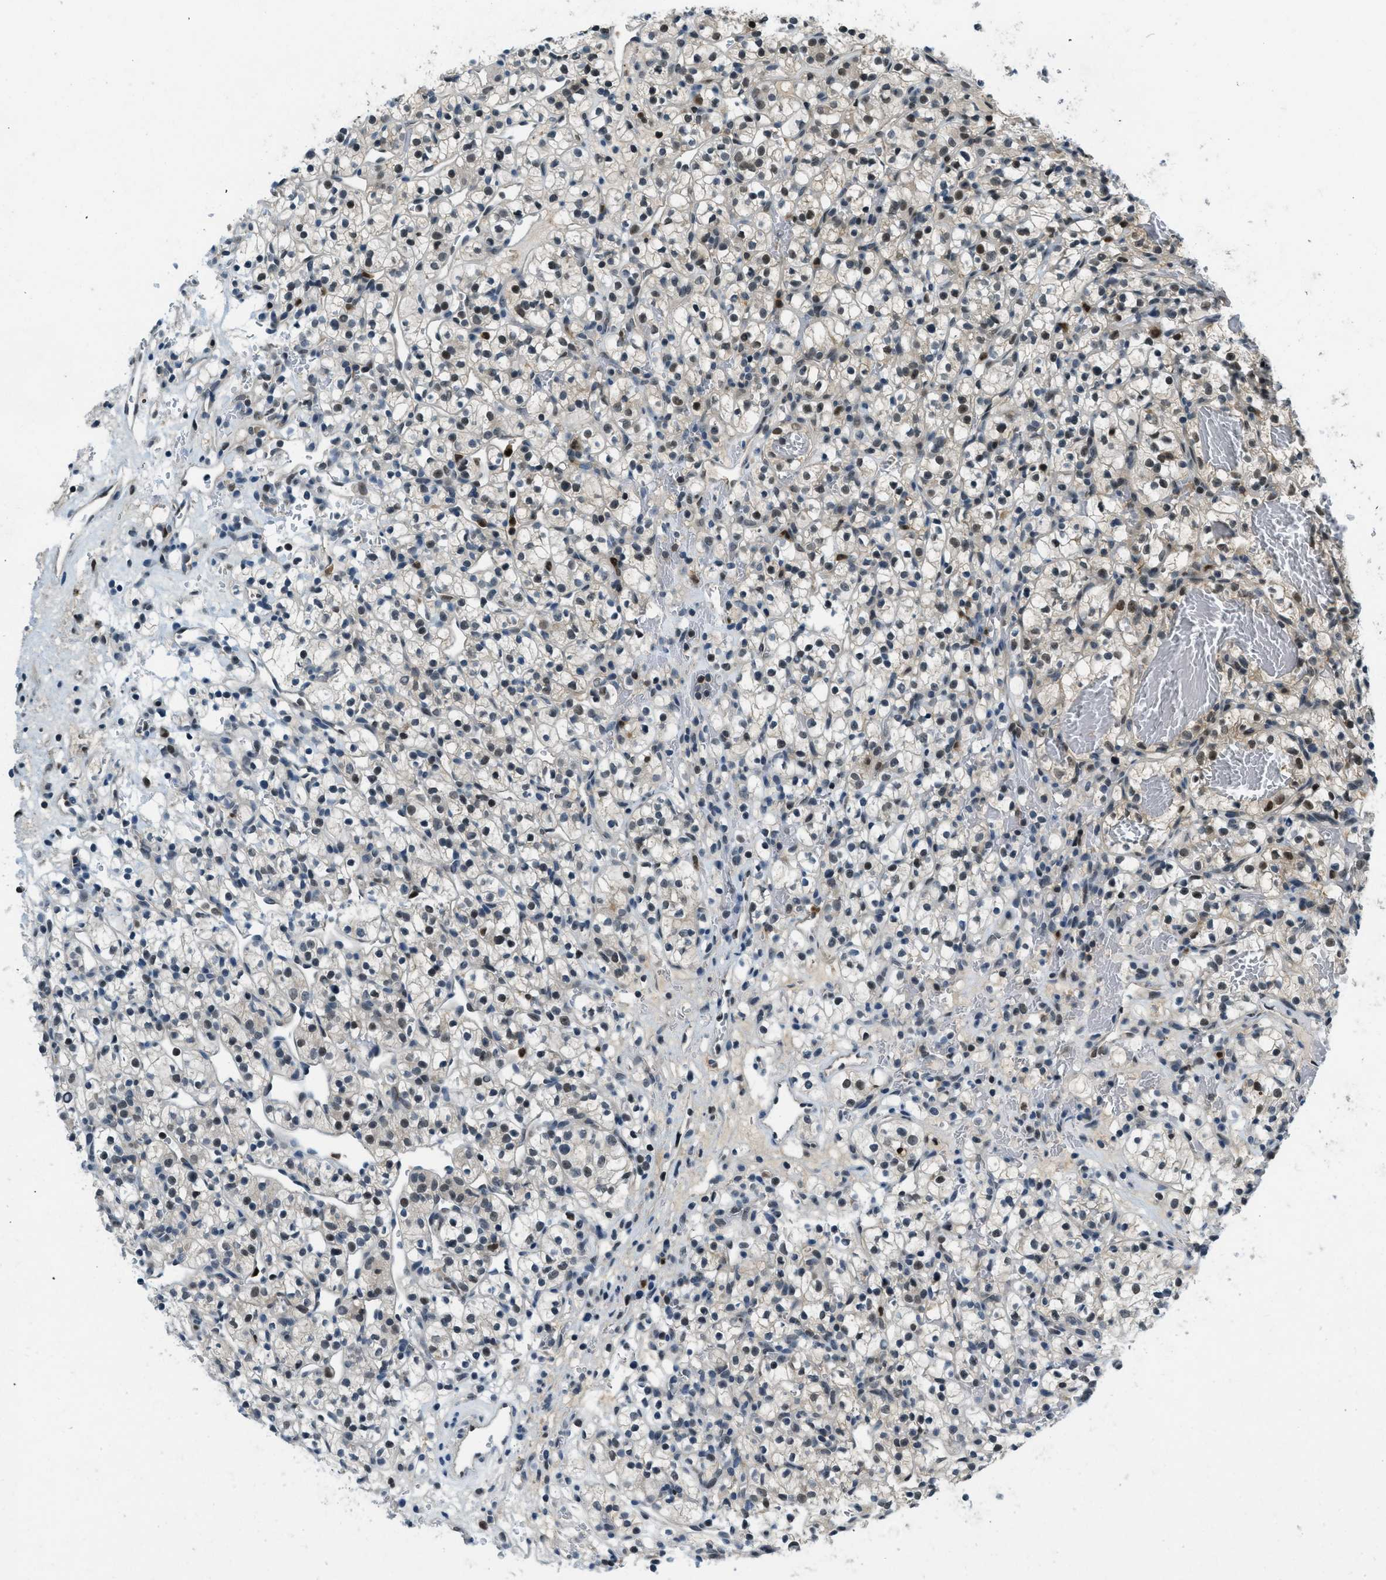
{"staining": {"intensity": "strong", "quantity": ">75%", "location": "nuclear"}, "tissue": "renal cancer", "cell_type": "Tumor cells", "image_type": "cancer", "snomed": [{"axis": "morphology", "description": "Adenocarcinoma, NOS"}, {"axis": "topography", "description": "Kidney"}], "caption": "Protein staining displays strong nuclear staining in about >75% of tumor cells in renal cancer (adenocarcinoma). (DAB IHC, brown staining for protein, blue staining for nuclei).", "gene": "OGFR", "patient": {"sex": "female", "age": 57}}